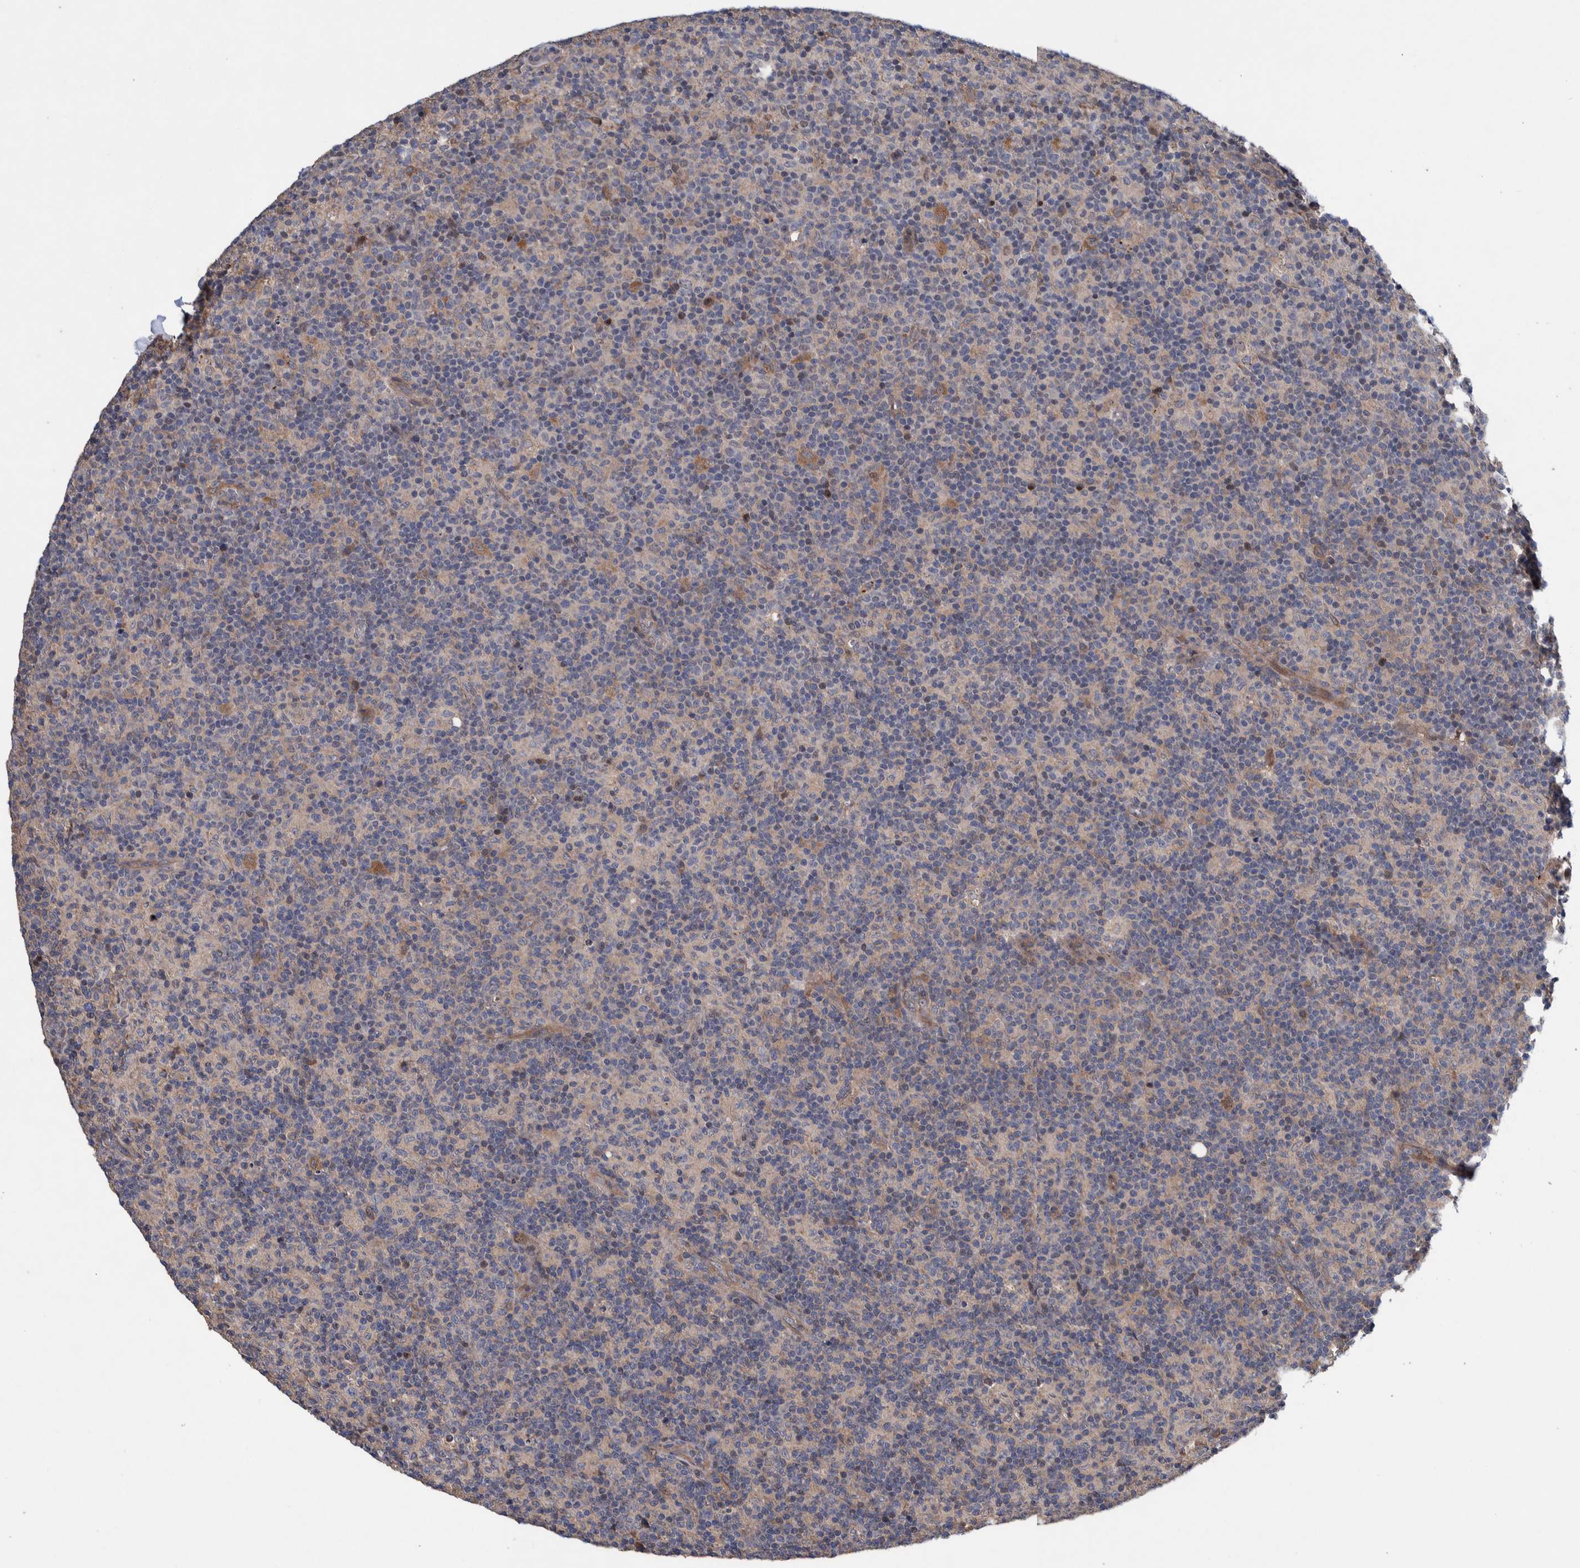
{"staining": {"intensity": "weak", "quantity": "25%-75%", "location": "cytoplasmic/membranous"}, "tissue": "lymph node", "cell_type": "Germinal center cells", "image_type": "normal", "snomed": [{"axis": "morphology", "description": "Normal tissue, NOS"}, {"axis": "morphology", "description": "Inflammation, NOS"}, {"axis": "topography", "description": "Lymph node"}], "caption": "Immunohistochemistry image of normal lymph node stained for a protein (brown), which reveals low levels of weak cytoplasmic/membranous positivity in approximately 25%-75% of germinal center cells.", "gene": "PIK3R6", "patient": {"sex": "male", "age": 55}}